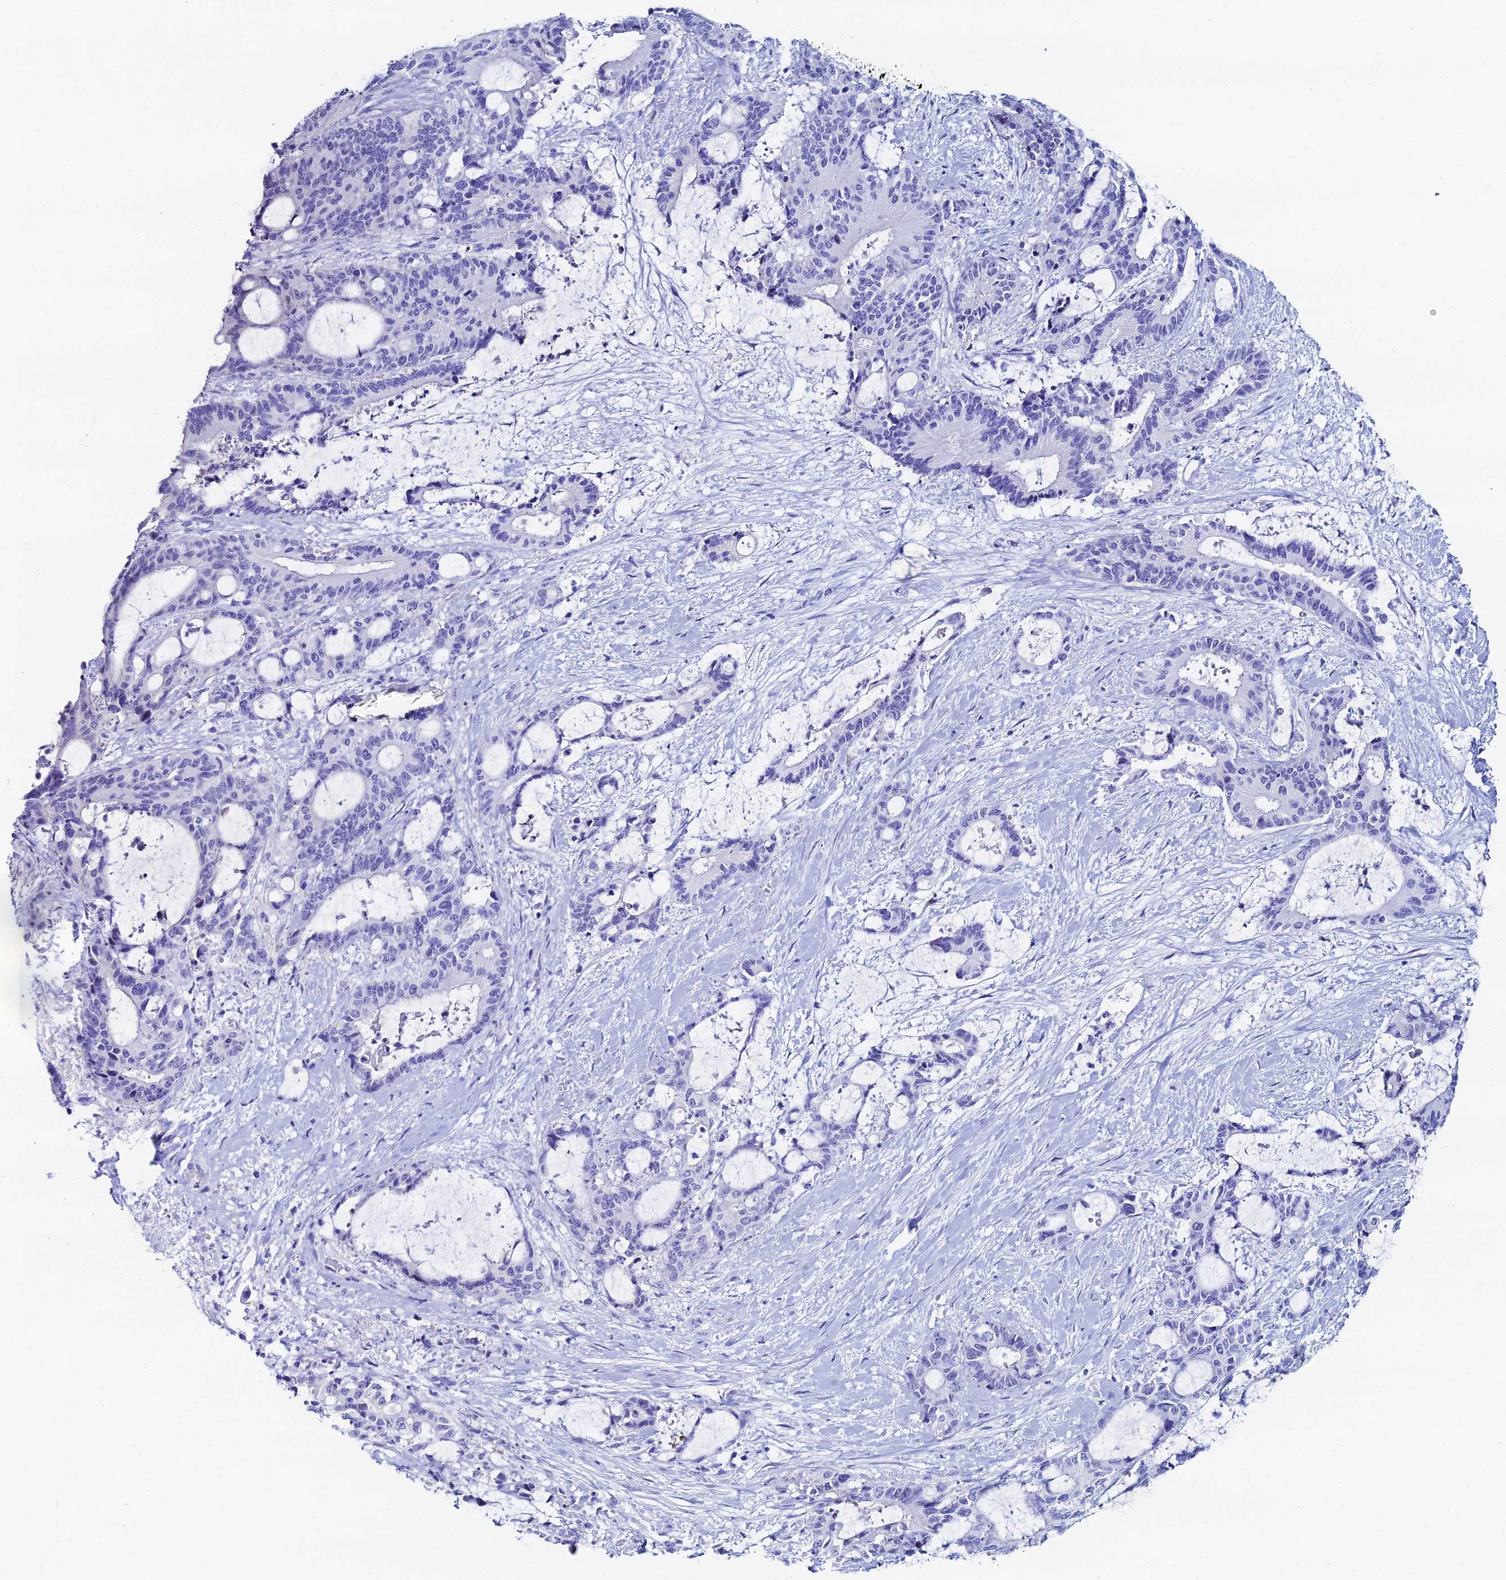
{"staining": {"intensity": "negative", "quantity": "none", "location": "none"}, "tissue": "liver cancer", "cell_type": "Tumor cells", "image_type": "cancer", "snomed": [{"axis": "morphology", "description": "Normal tissue, NOS"}, {"axis": "morphology", "description": "Cholangiocarcinoma"}, {"axis": "topography", "description": "Liver"}, {"axis": "topography", "description": "Peripheral nerve tissue"}], "caption": "A histopathology image of human liver cancer is negative for staining in tumor cells. Brightfield microscopy of immunohistochemistry stained with DAB (brown) and hematoxylin (blue), captured at high magnification.", "gene": "HSPA1L", "patient": {"sex": "female", "age": 73}}